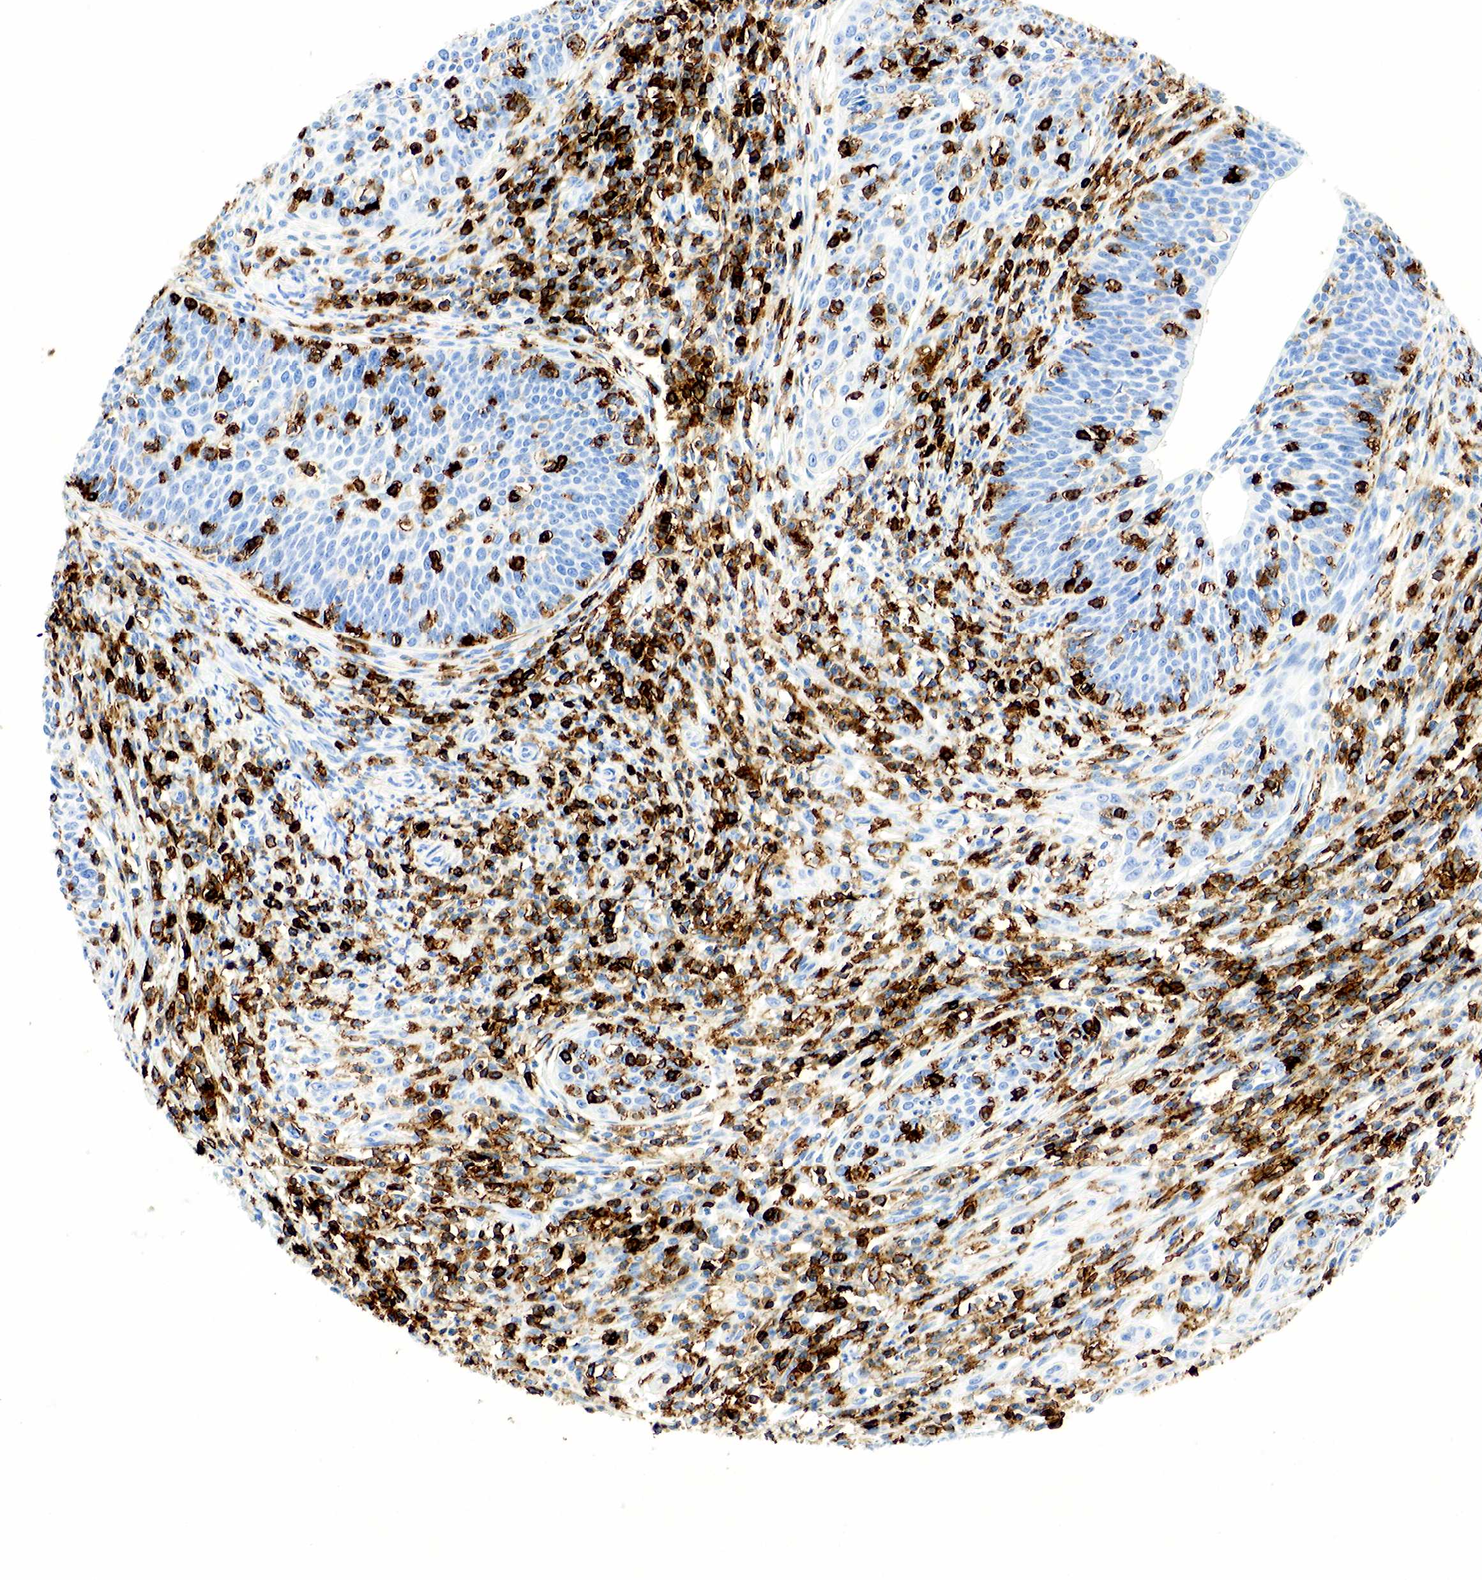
{"staining": {"intensity": "negative", "quantity": "none", "location": "none"}, "tissue": "cervical cancer", "cell_type": "Tumor cells", "image_type": "cancer", "snomed": [{"axis": "morphology", "description": "Squamous cell carcinoma, NOS"}, {"axis": "topography", "description": "Cervix"}], "caption": "An IHC micrograph of squamous cell carcinoma (cervical) is shown. There is no staining in tumor cells of squamous cell carcinoma (cervical). (Brightfield microscopy of DAB (3,3'-diaminobenzidine) immunohistochemistry (IHC) at high magnification).", "gene": "PTPRC", "patient": {"sex": "female", "age": 41}}